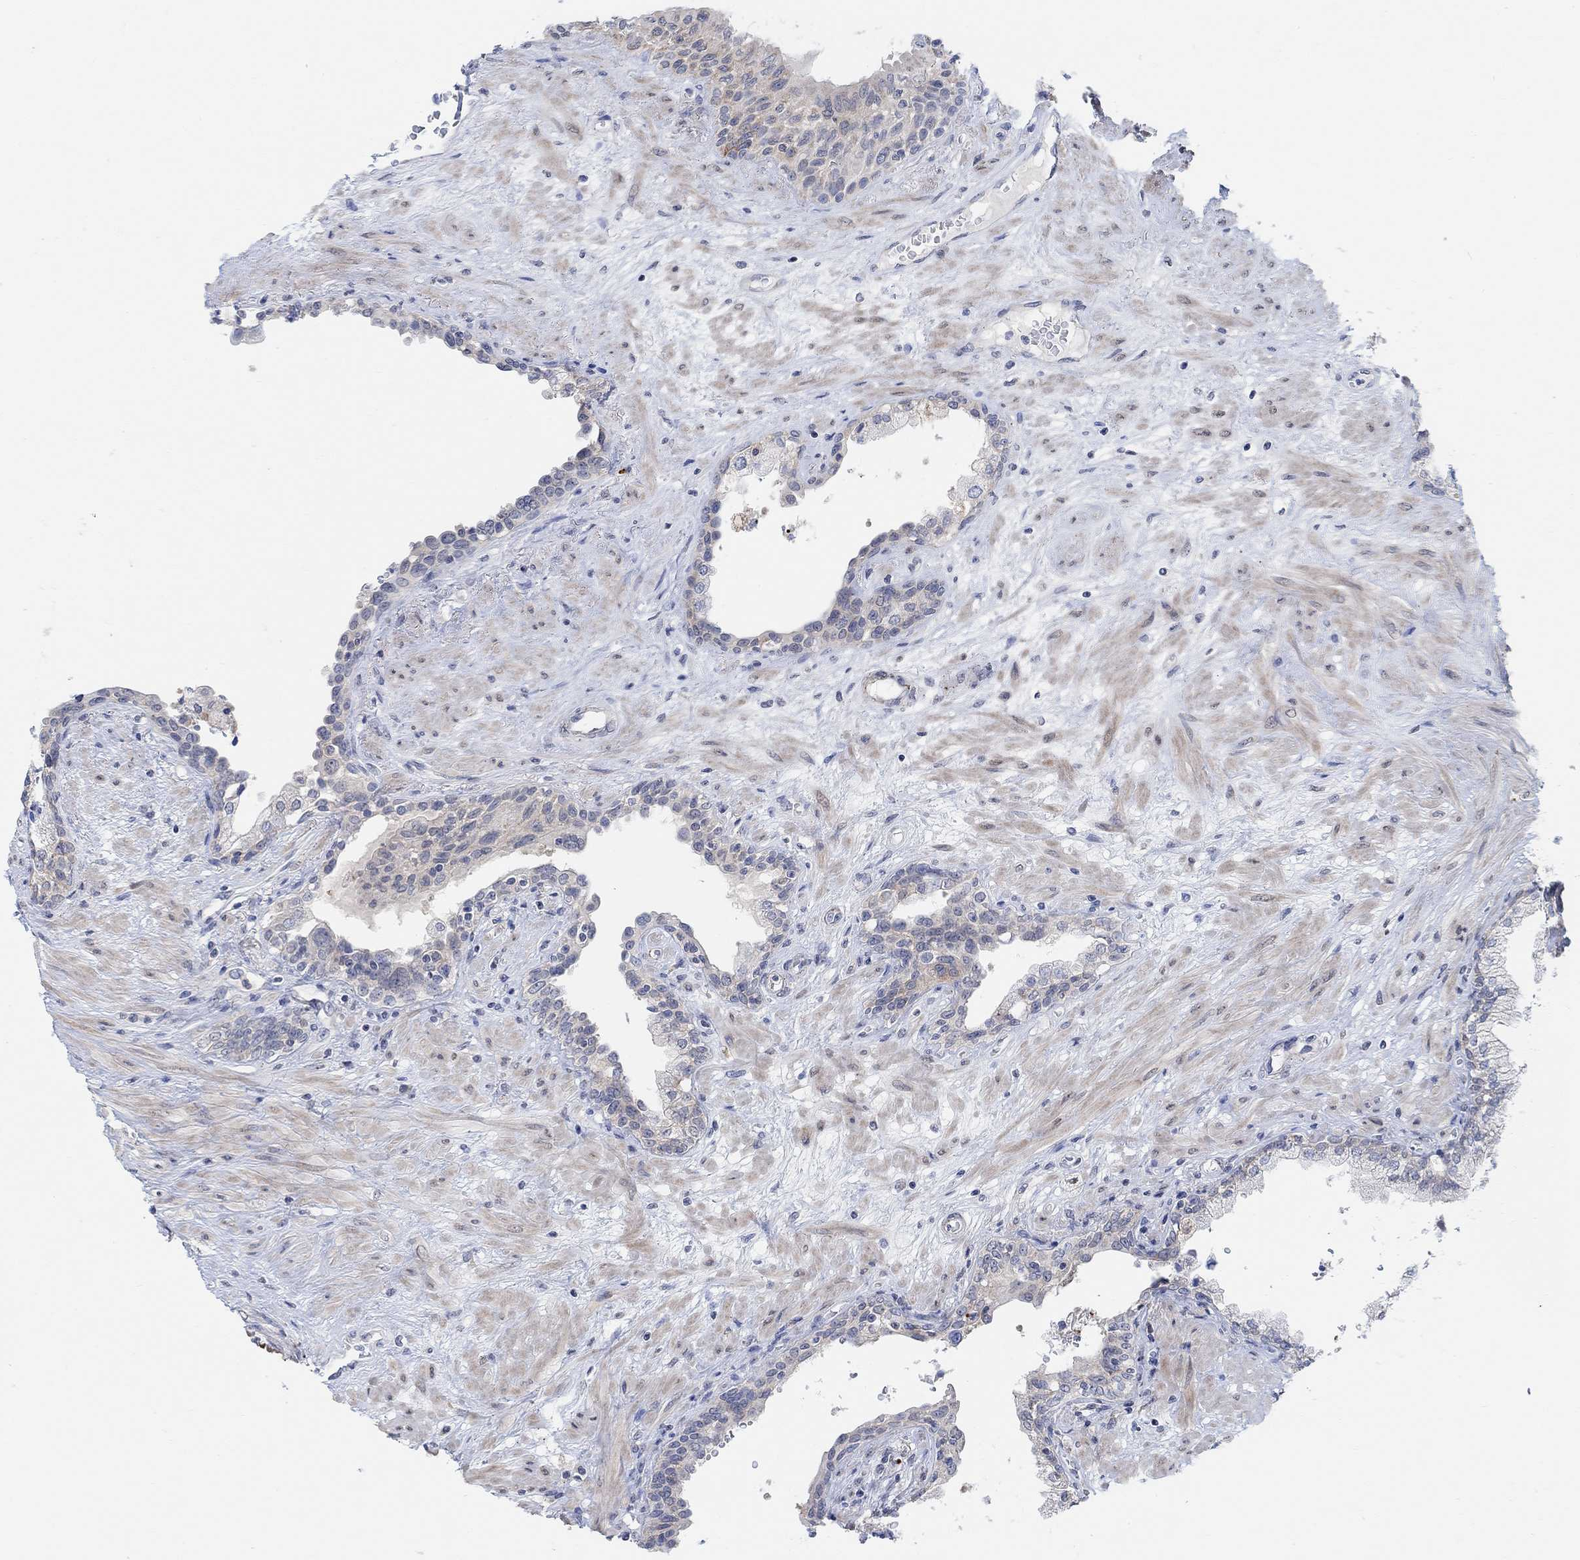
{"staining": {"intensity": "weak", "quantity": "<25%", "location": "cytoplasmic/membranous"}, "tissue": "prostate", "cell_type": "Glandular cells", "image_type": "normal", "snomed": [{"axis": "morphology", "description": "Normal tissue, NOS"}, {"axis": "topography", "description": "Prostate"}], "caption": "IHC photomicrograph of benign human prostate stained for a protein (brown), which demonstrates no positivity in glandular cells.", "gene": "RIMS1", "patient": {"sex": "male", "age": 63}}